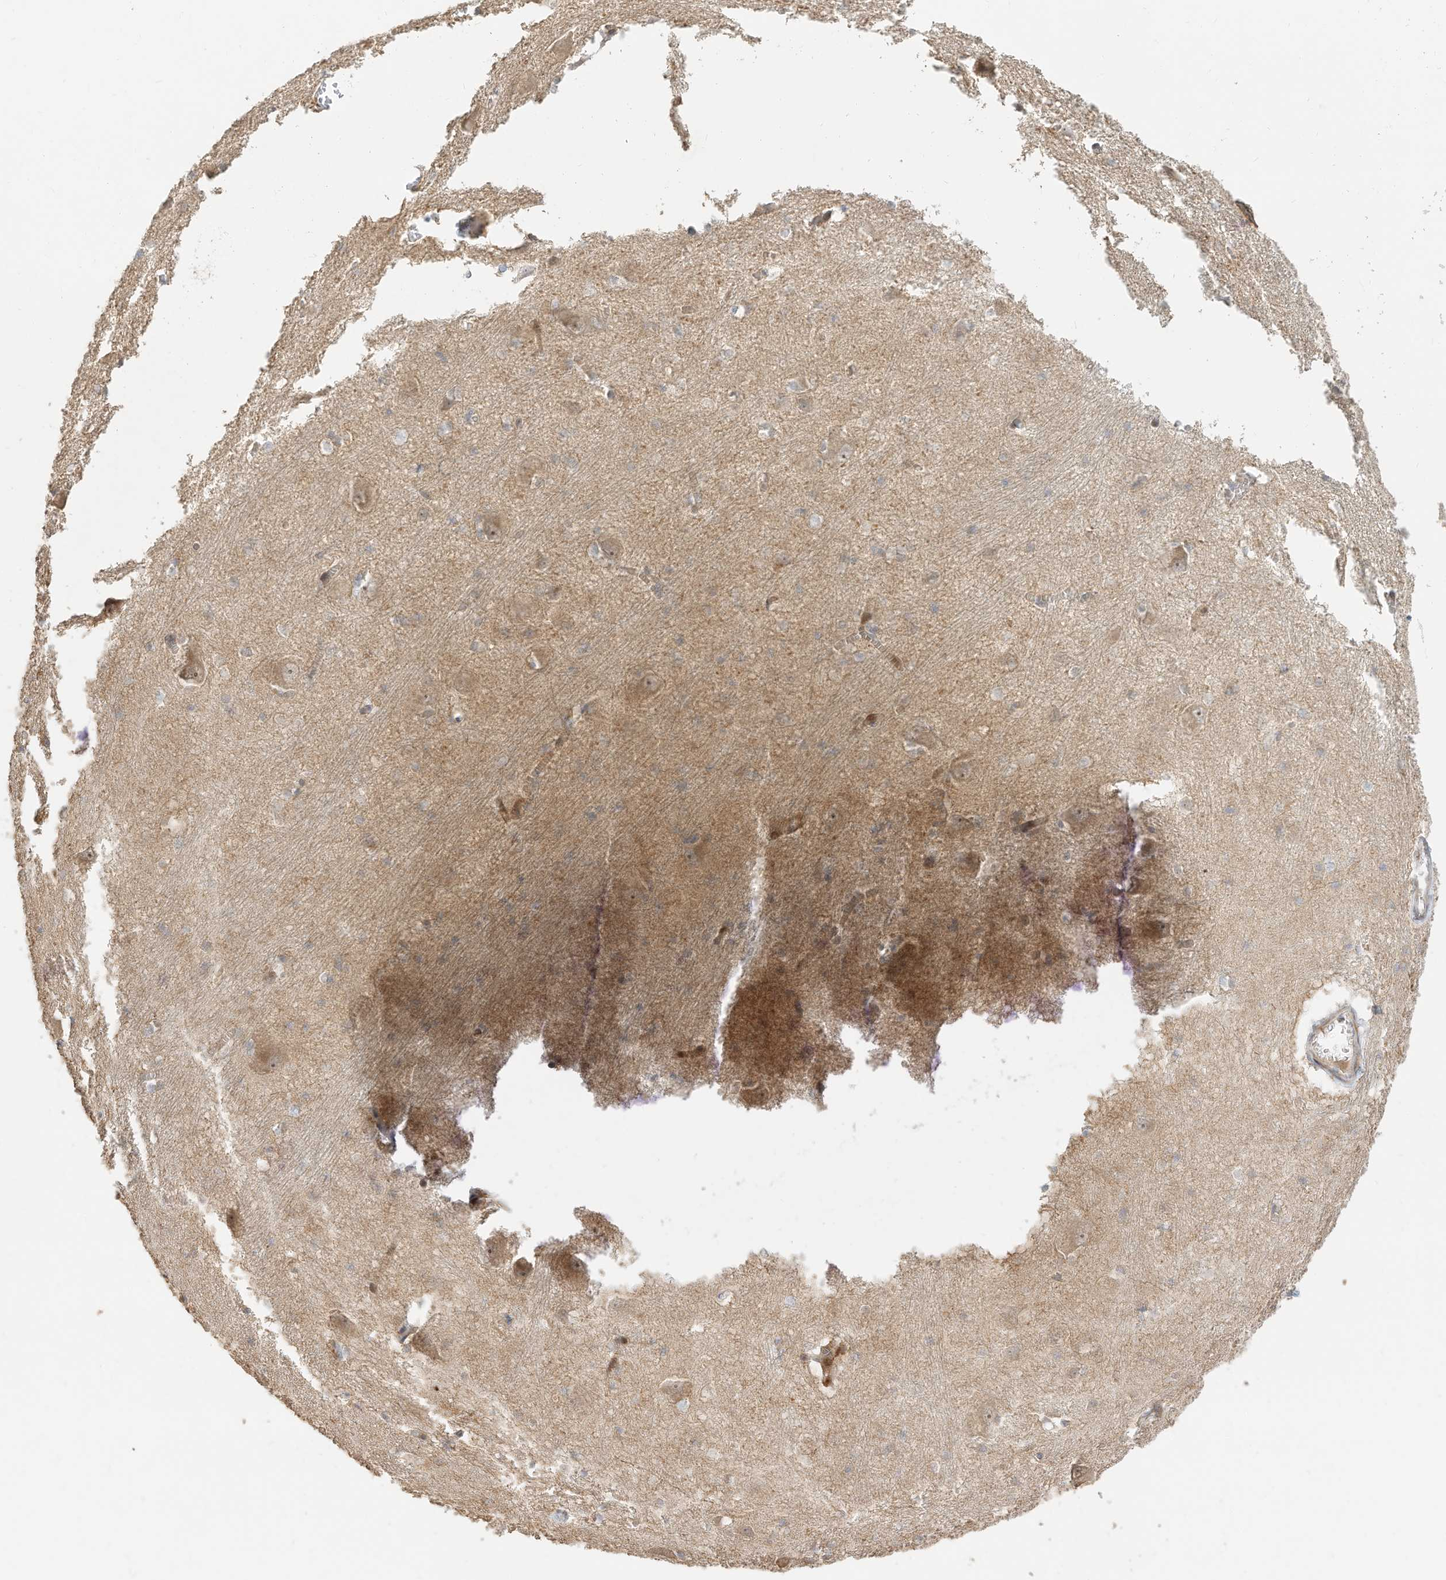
{"staining": {"intensity": "moderate", "quantity": "<25%", "location": "cytoplasmic/membranous"}, "tissue": "caudate", "cell_type": "Glial cells", "image_type": "normal", "snomed": [{"axis": "morphology", "description": "Normal tissue, NOS"}, {"axis": "topography", "description": "Lateral ventricle wall"}], "caption": "Immunohistochemical staining of normal human caudate demonstrates low levels of moderate cytoplasmic/membranous positivity in about <25% of glial cells.", "gene": "CAGE1", "patient": {"sex": "male", "age": 37}}